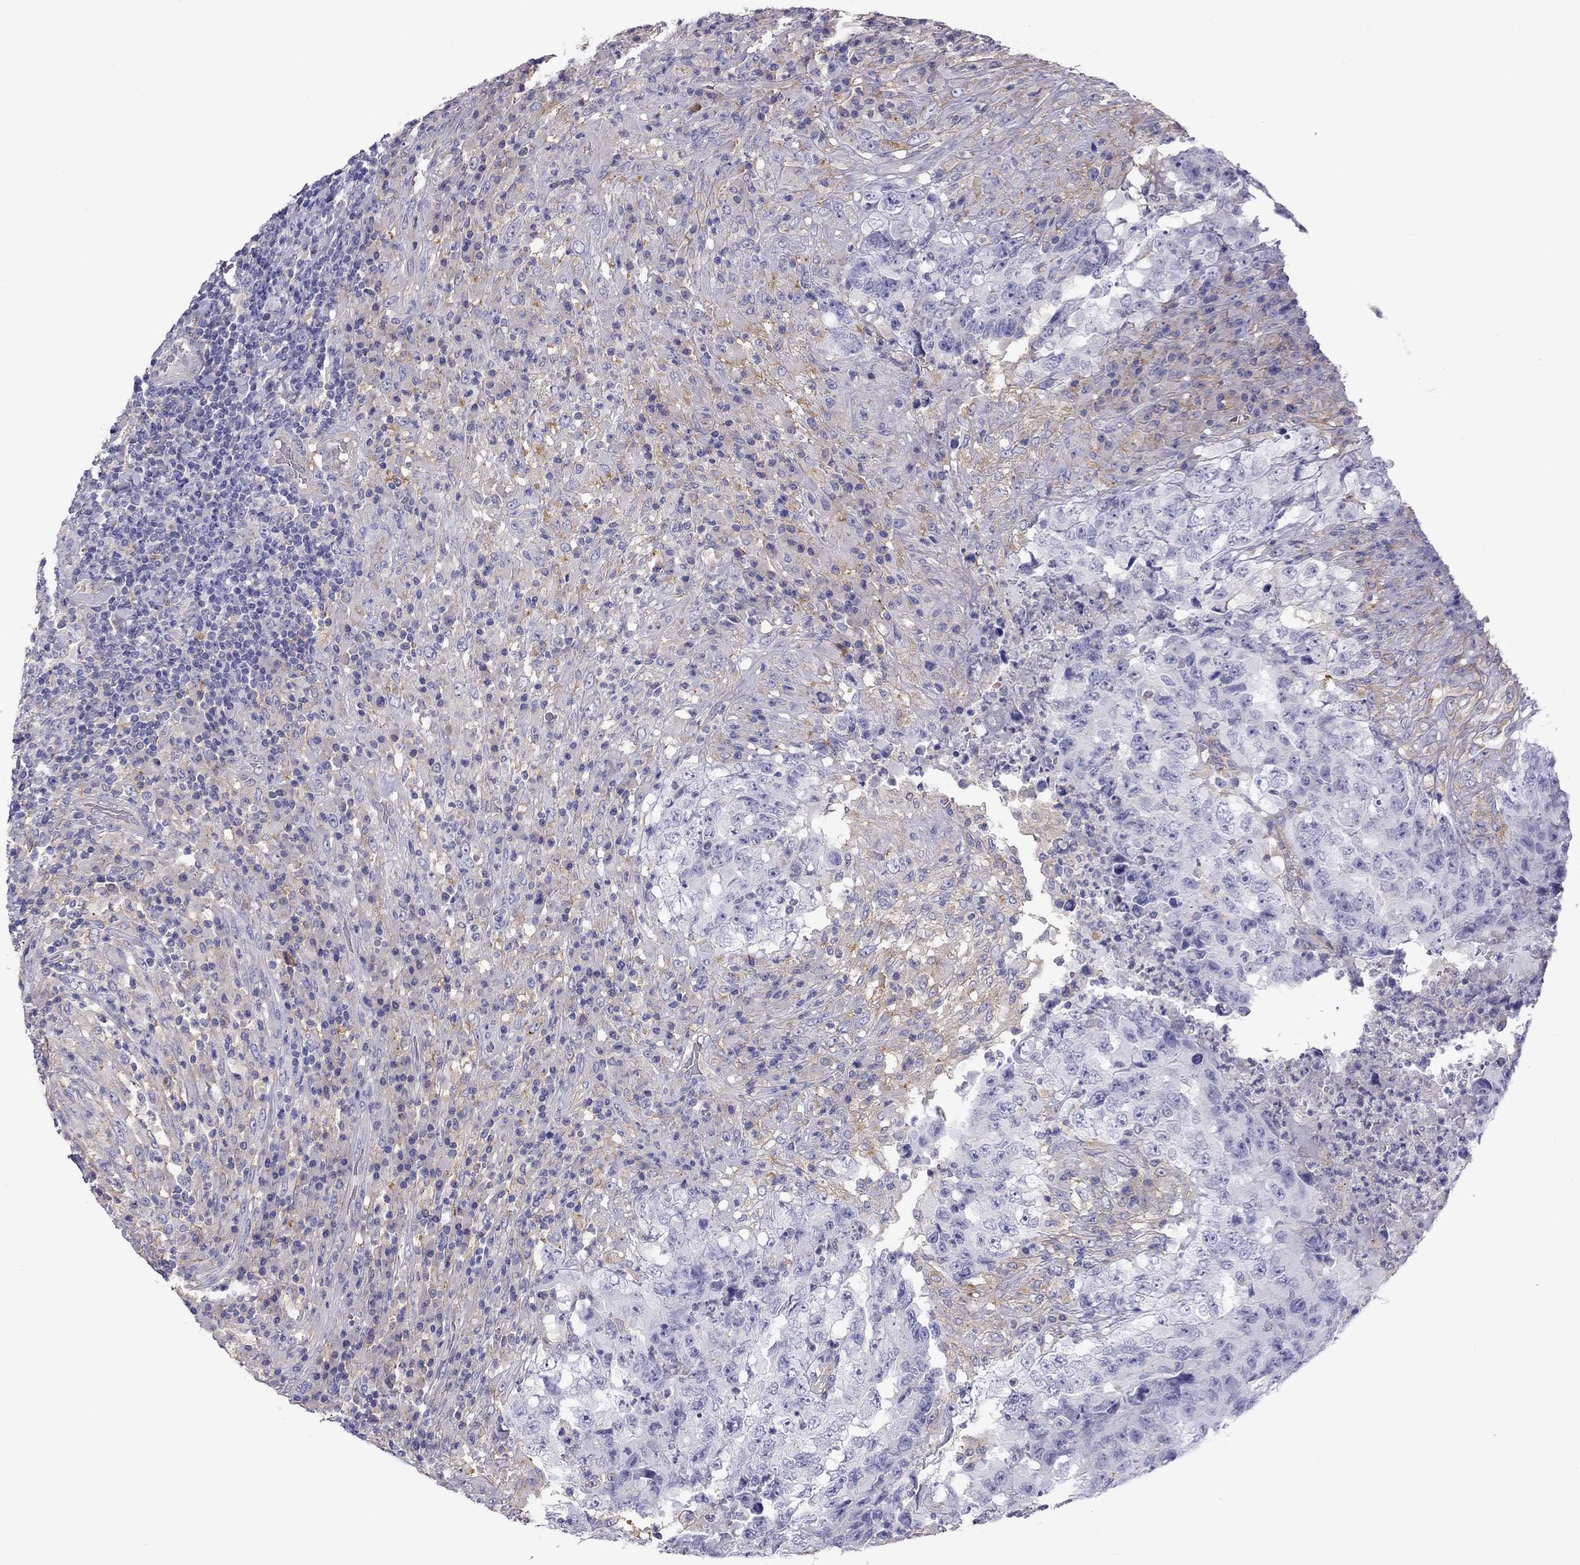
{"staining": {"intensity": "weak", "quantity": "25%-75%", "location": "cytoplasmic/membranous"}, "tissue": "testis cancer", "cell_type": "Tumor cells", "image_type": "cancer", "snomed": [{"axis": "morphology", "description": "Necrosis, NOS"}, {"axis": "morphology", "description": "Carcinoma, Embryonal, NOS"}, {"axis": "topography", "description": "Testis"}], "caption": "Human testis cancer stained for a protein (brown) shows weak cytoplasmic/membranous positive expression in about 25%-75% of tumor cells.", "gene": "ALOX15B", "patient": {"sex": "male", "age": 19}}